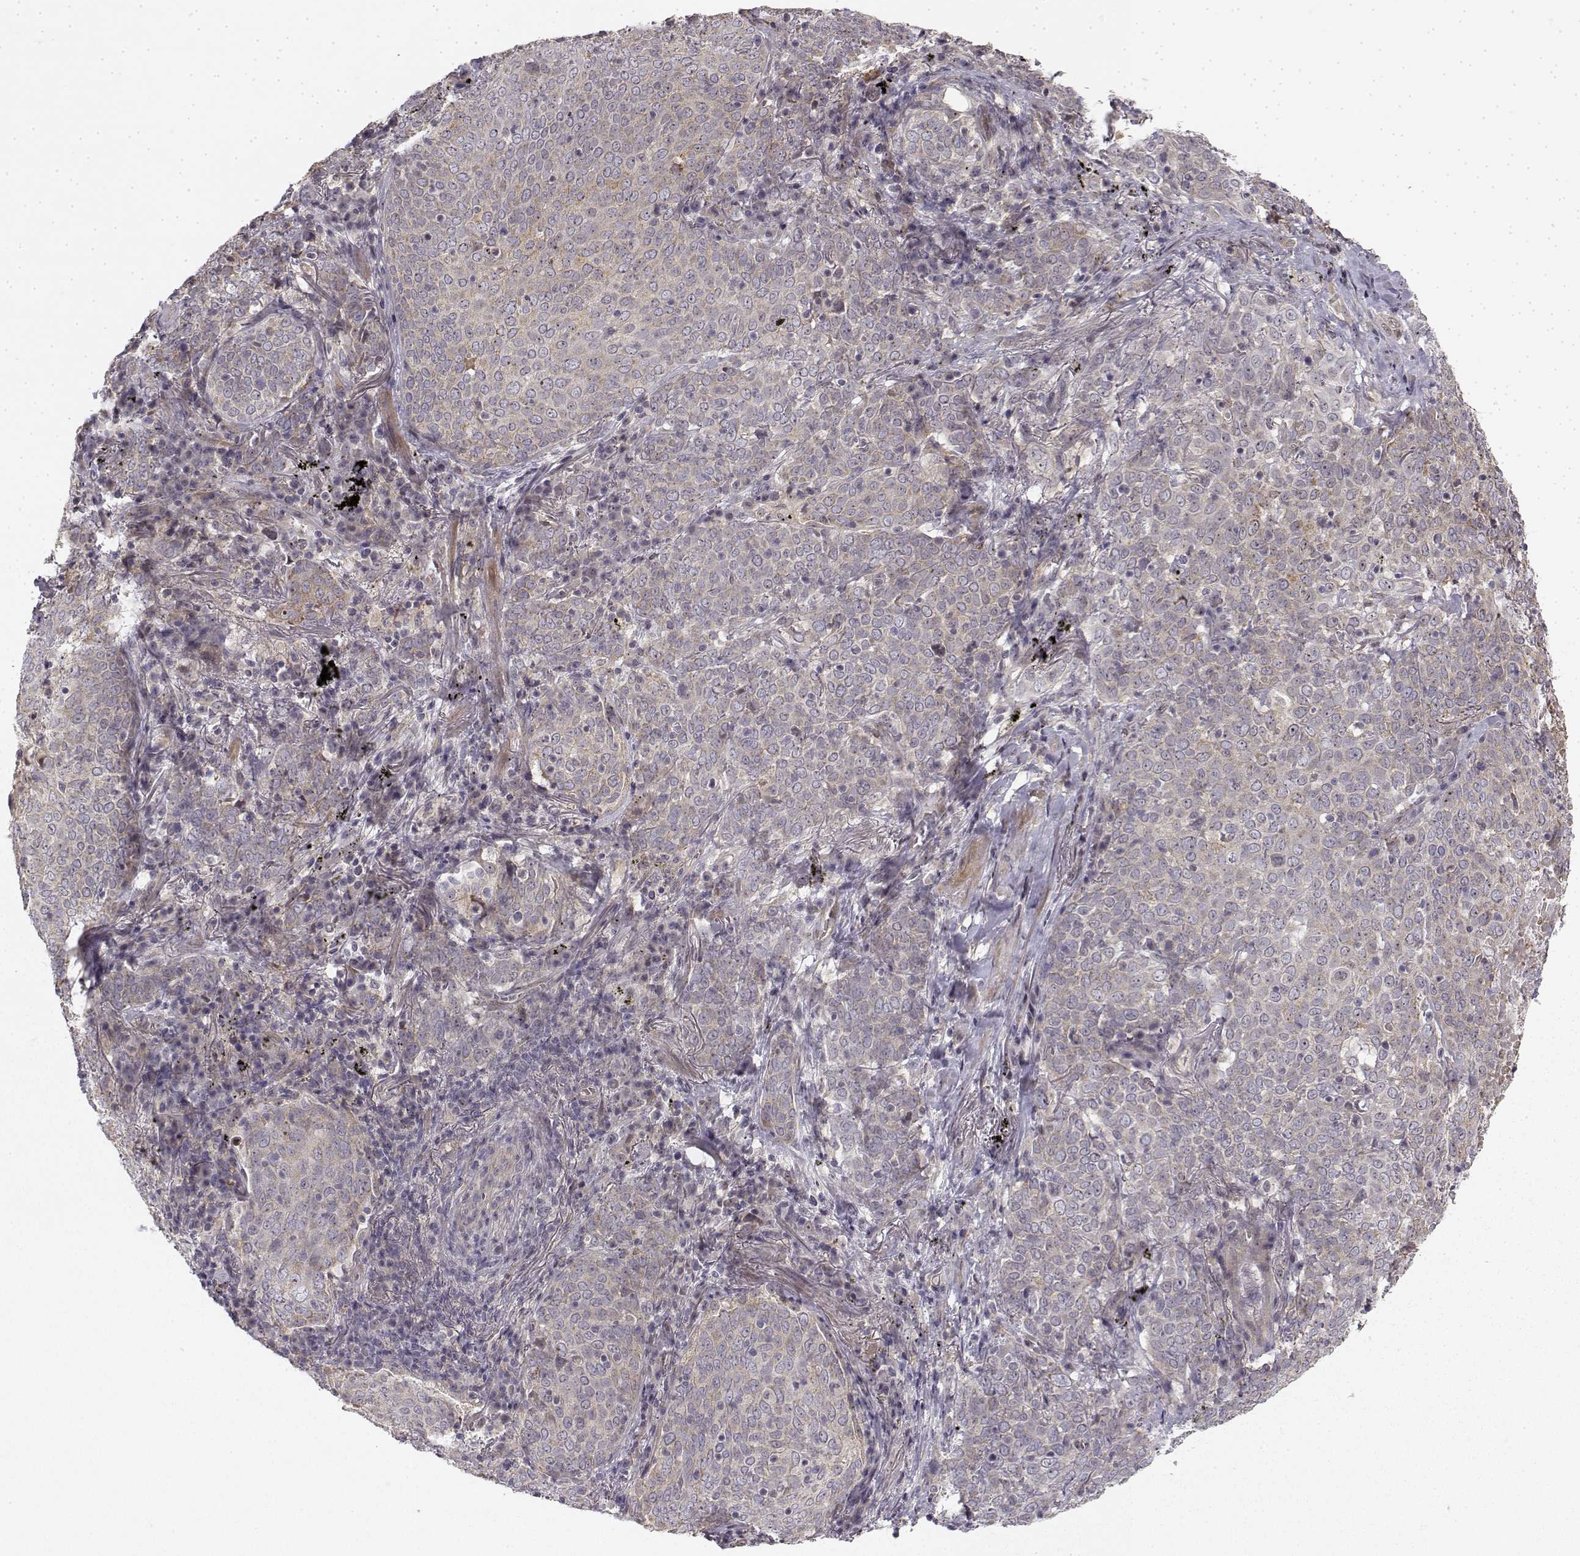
{"staining": {"intensity": "weak", "quantity": ">75%", "location": "cytoplasmic/membranous"}, "tissue": "lung cancer", "cell_type": "Tumor cells", "image_type": "cancer", "snomed": [{"axis": "morphology", "description": "Squamous cell carcinoma, NOS"}, {"axis": "topography", "description": "Lung"}], "caption": "High-power microscopy captured an immunohistochemistry image of squamous cell carcinoma (lung), revealing weak cytoplasmic/membranous positivity in approximately >75% of tumor cells.", "gene": "MED12L", "patient": {"sex": "male", "age": 82}}